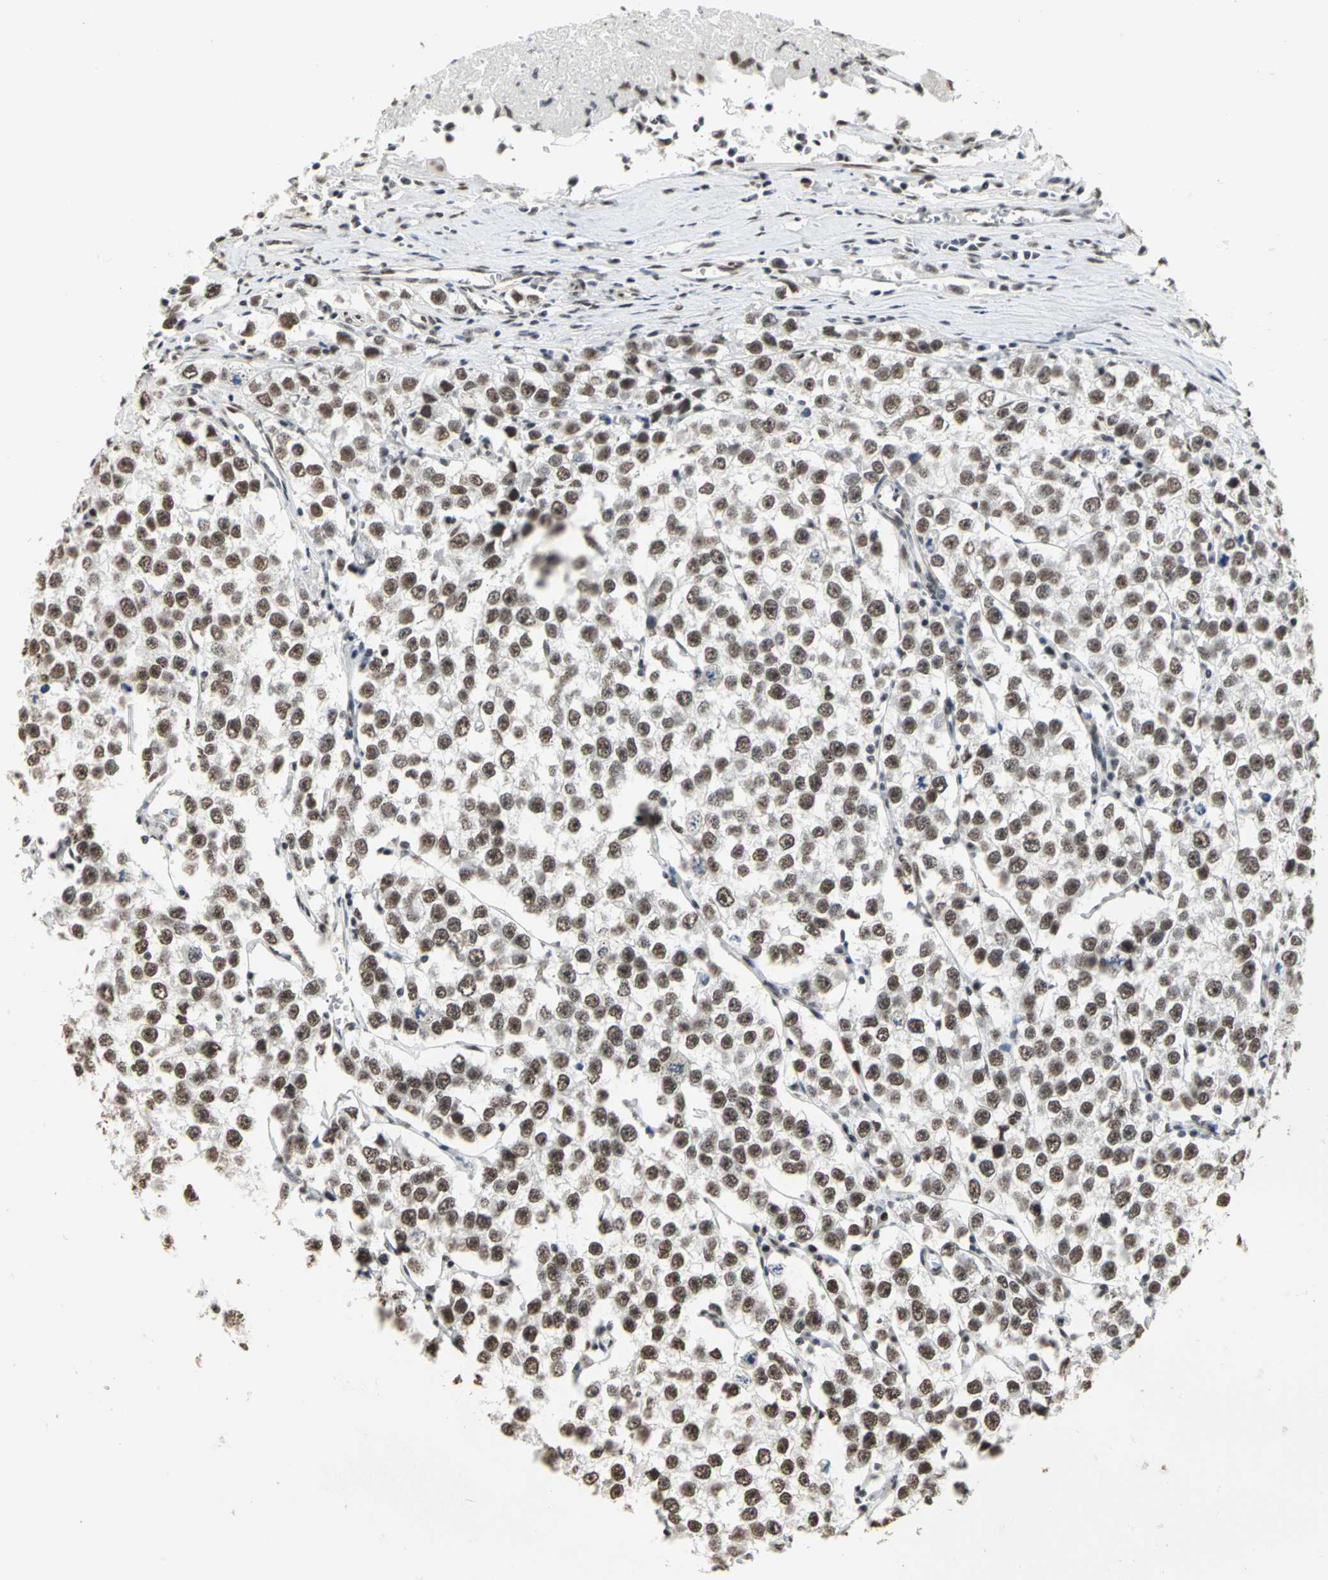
{"staining": {"intensity": "strong", "quantity": ">75%", "location": "nuclear"}, "tissue": "testis cancer", "cell_type": "Tumor cells", "image_type": "cancer", "snomed": [{"axis": "morphology", "description": "Seminoma, NOS"}, {"axis": "morphology", "description": "Carcinoma, Embryonal, NOS"}, {"axis": "topography", "description": "Testis"}], "caption": "A micrograph showing strong nuclear positivity in about >75% of tumor cells in testis cancer, as visualized by brown immunohistochemical staining.", "gene": "CCDC88C", "patient": {"sex": "male", "age": 52}}